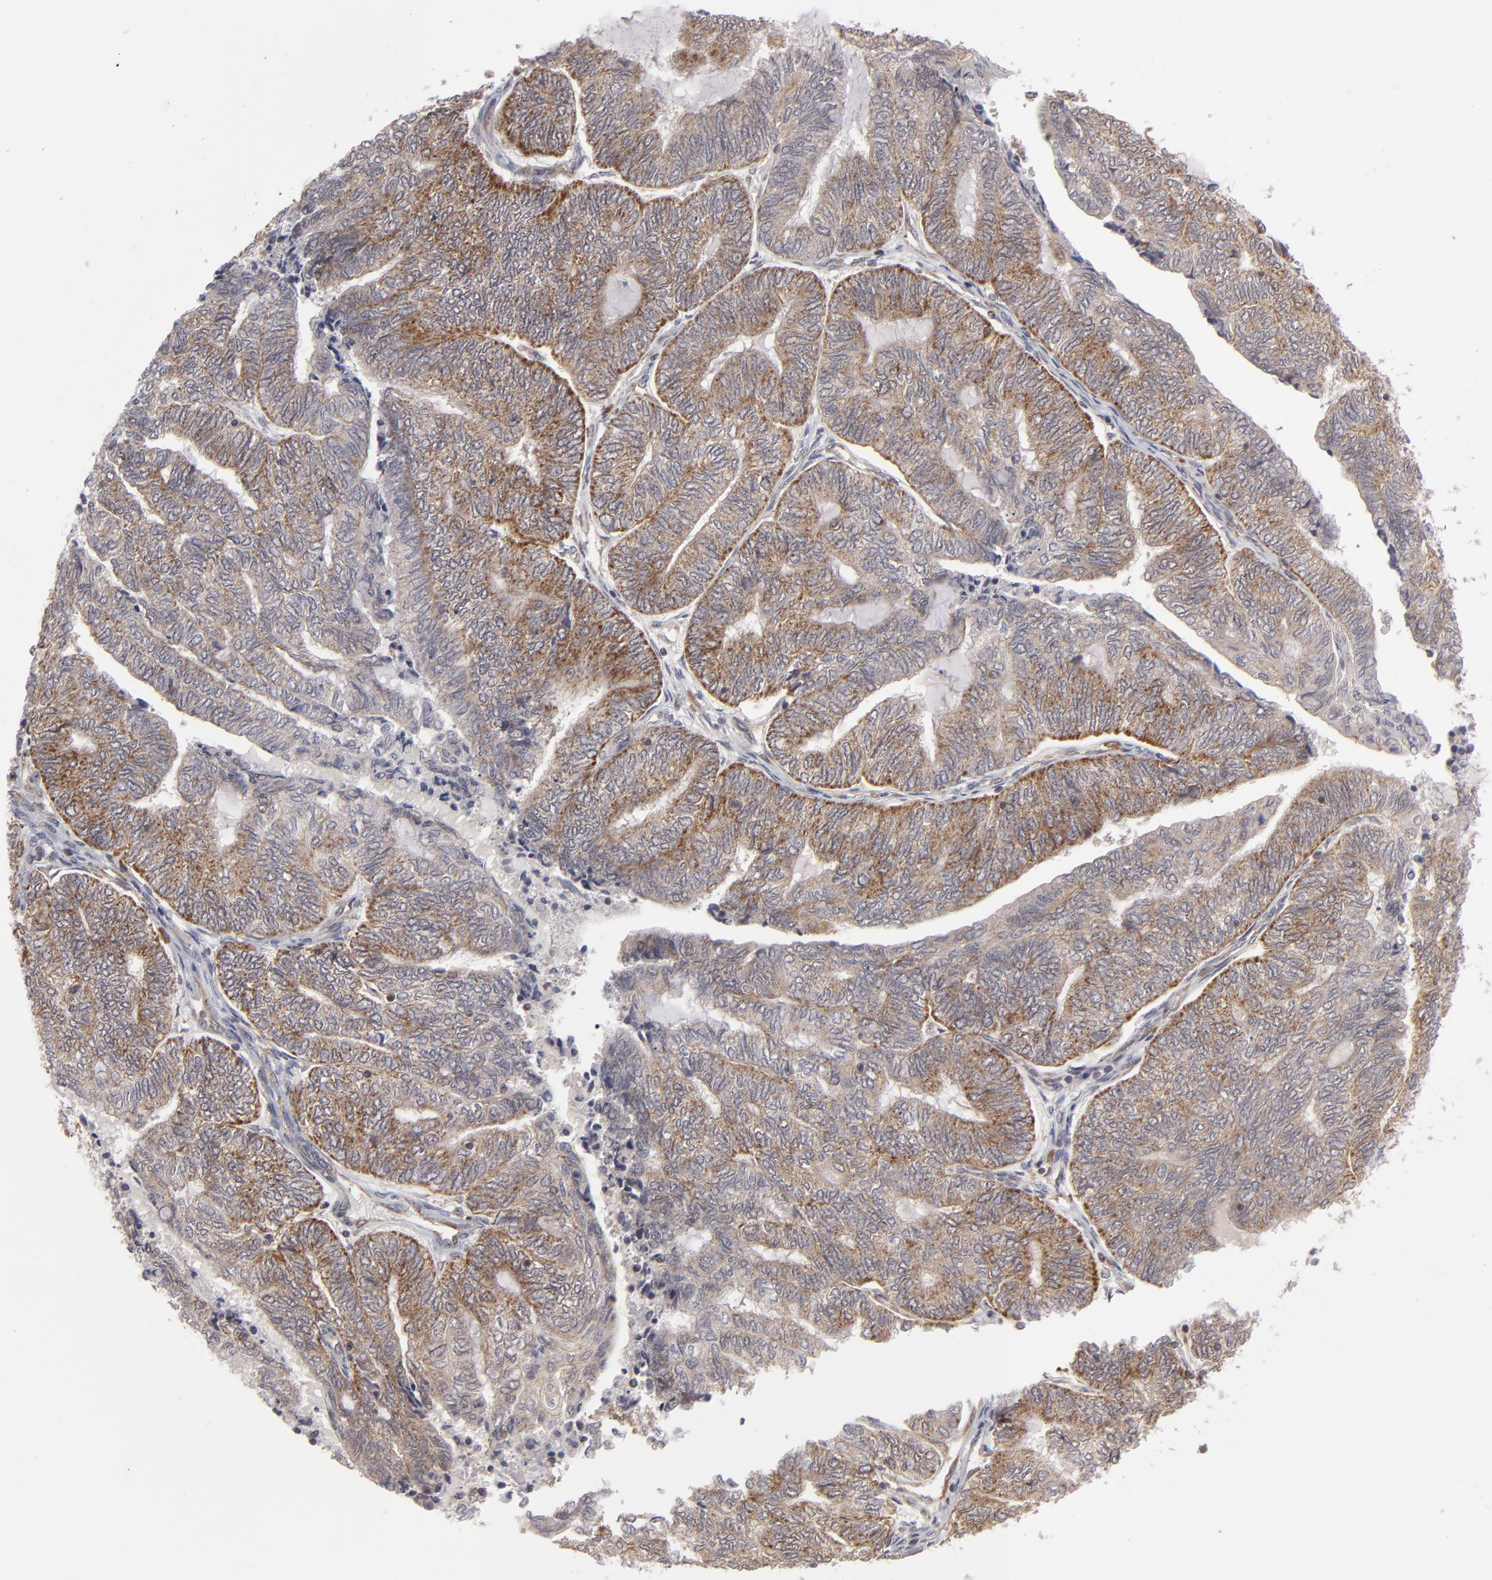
{"staining": {"intensity": "moderate", "quantity": "25%-75%", "location": "cytoplasmic/membranous"}, "tissue": "endometrial cancer", "cell_type": "Tumor cells", "image_type": "cancer", "snomed": [{"axis": "morphology", "description": "Adenocarcinoma, NOS"}, {"axis": "topography", "description": "Uterus"}, {"axis": "topography", "description": "Endometrium"}], "caption": "Endometrial adenocarcinoma stained with a protein marker displays moderate staining in tumor cells.", "gene": "GLCCI1", "patient": {"sex": "female", "age": 70}}